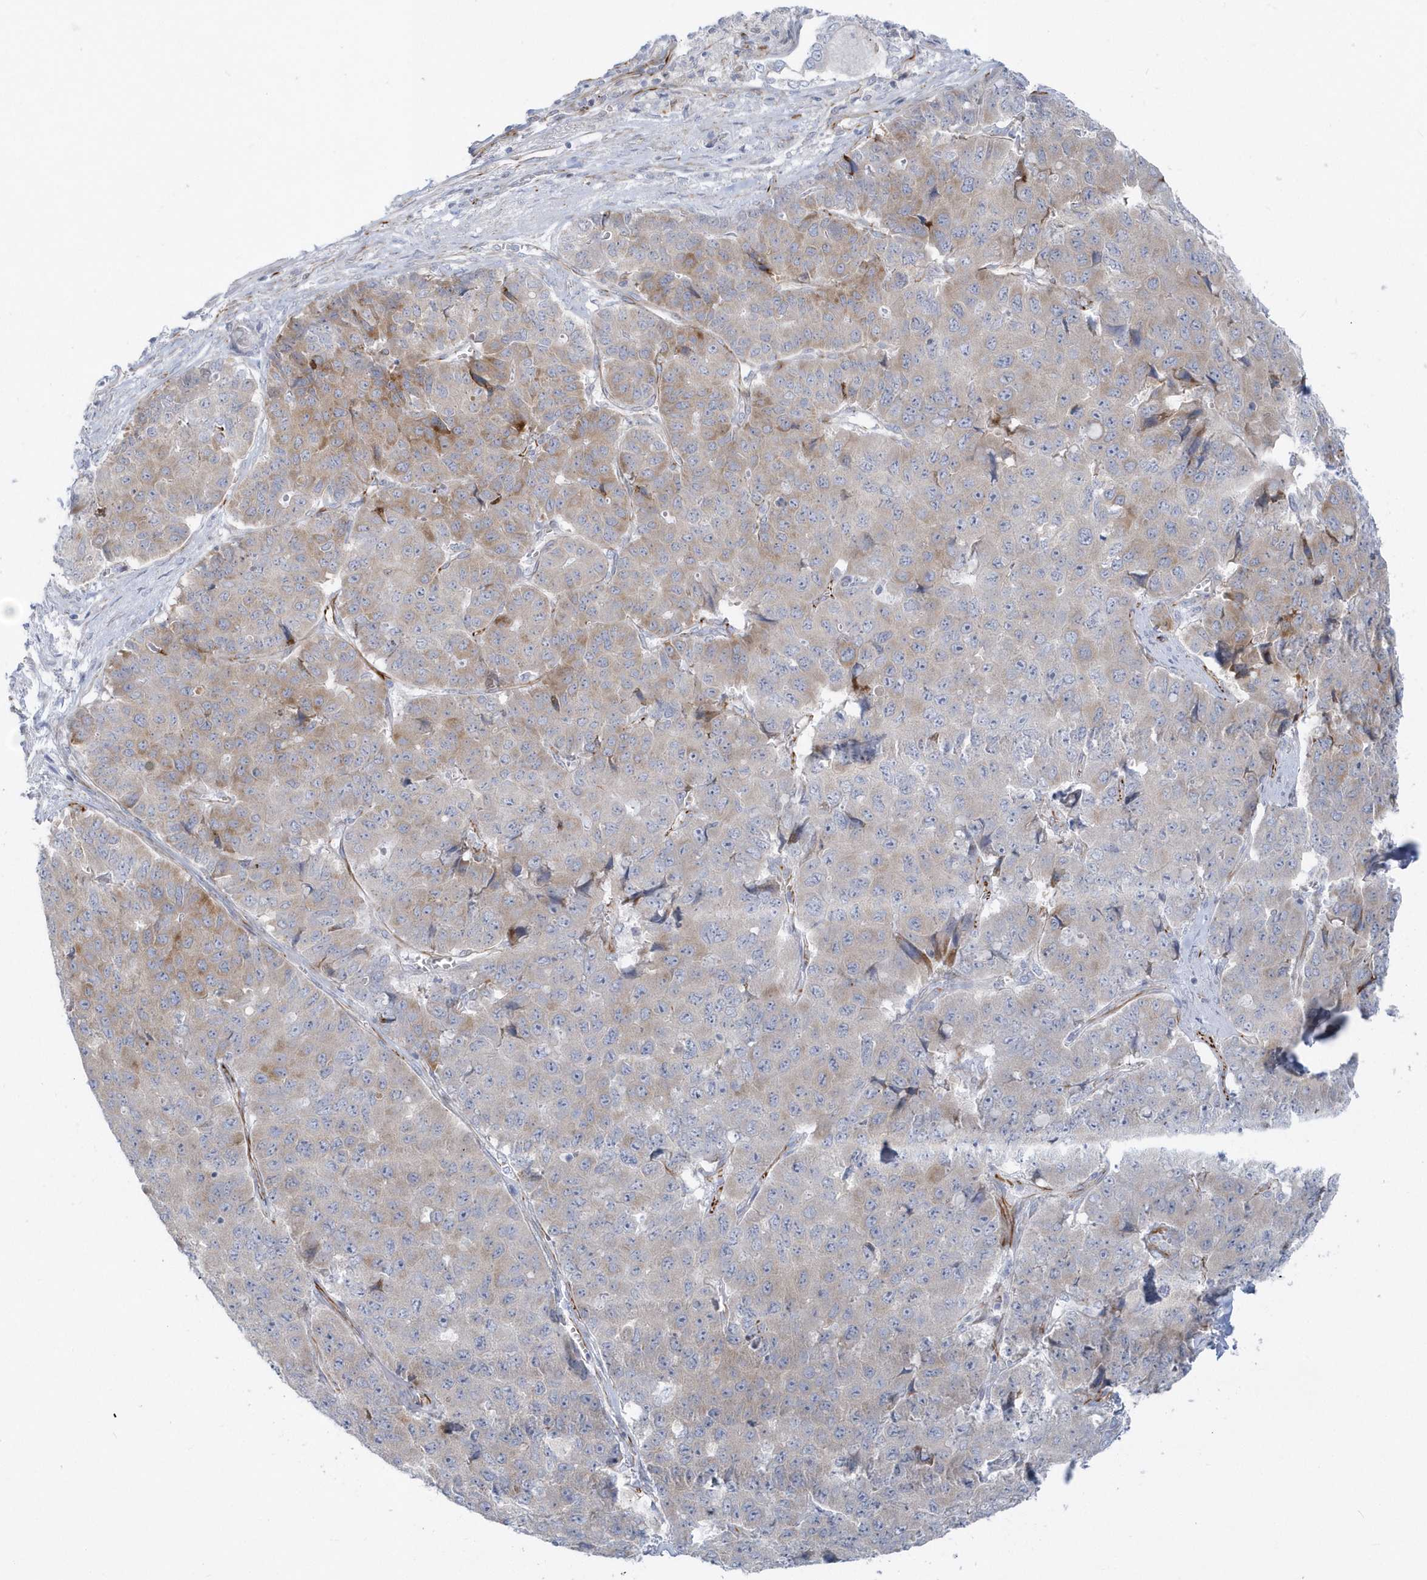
{"staining": {"intensity": "moderate", "quantity": "<25%", "location": "cytoplasmic/membranous"}, "tissue": "pancreatic cancer", "cell_type": "Tumor cells", "image_type": "cancer", "snomed": [{"axis": "morphology", "description": "Adenocarcinoma, NOS"}, {"axis": "topography", "description": "Pancreas"}], "caption": "Pancreatic cancer (adenocarcinoma) stained for a protein shows moderate cytoplasmic/membranous positivity in tumor cells.", "gene": "PPIL6", "patient": {"sex": "male", "age": 50}}